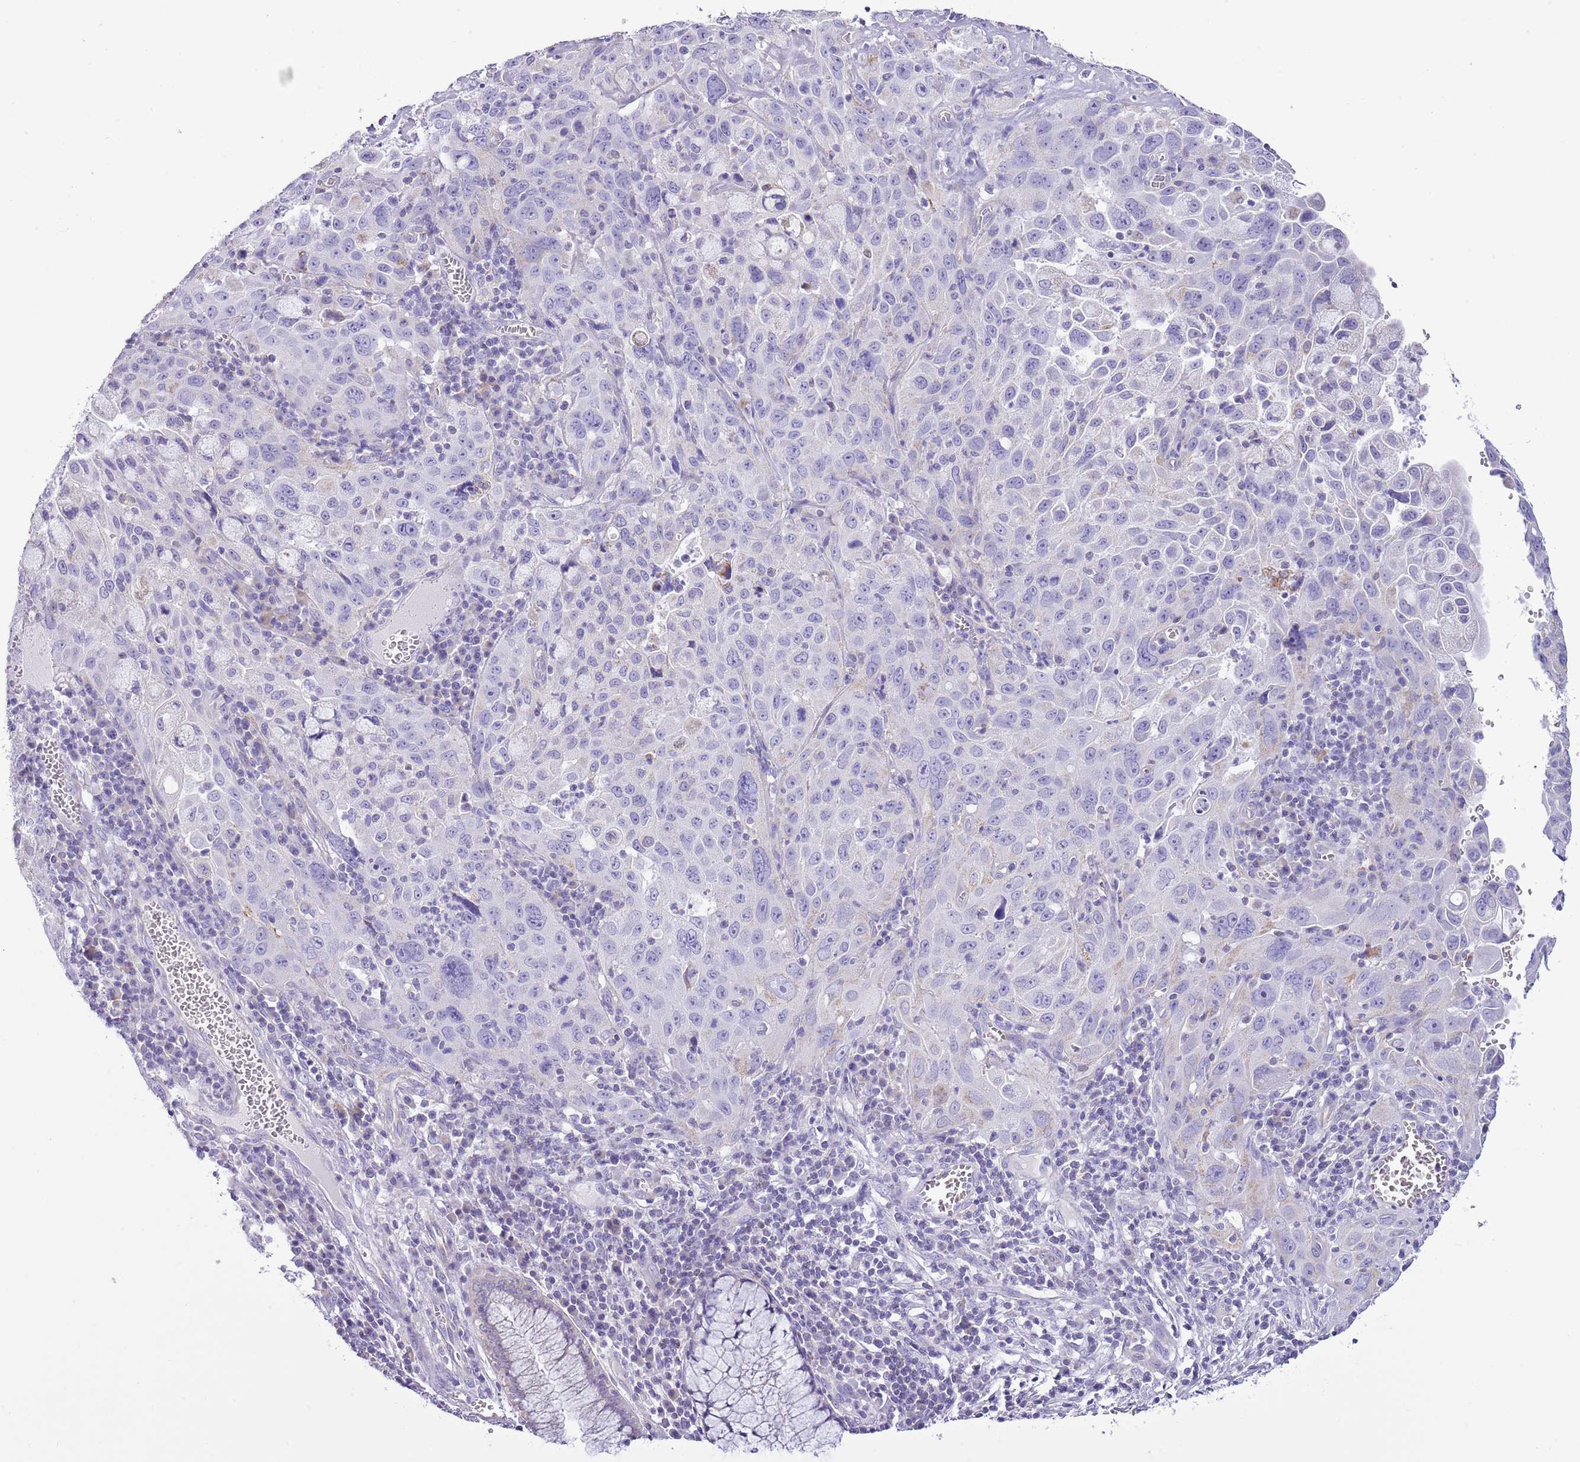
{"staining": {"intensity": "negative", "quantity": "none", "location": "none"}, "tissue": "cervical cancer", "cell_type": "Tumor cells", "image_type": "cancer", "snomed": [{"axis": "morphology", "description": "Squamous cell carcinoma, NOS"}, {"axis": "topography", "description": "Cervix"}], "caption": "Immunohistochemical staining of squamous cell carcinoma (cervical) reveals no significant staining in tumor cells. (DAB (3,3'-diaminobenzidine) IHC visualized using brightfield microscopy, high magnification).", "gene": "SLC23A1", "patient": {"sex": "female", "age": 42}}